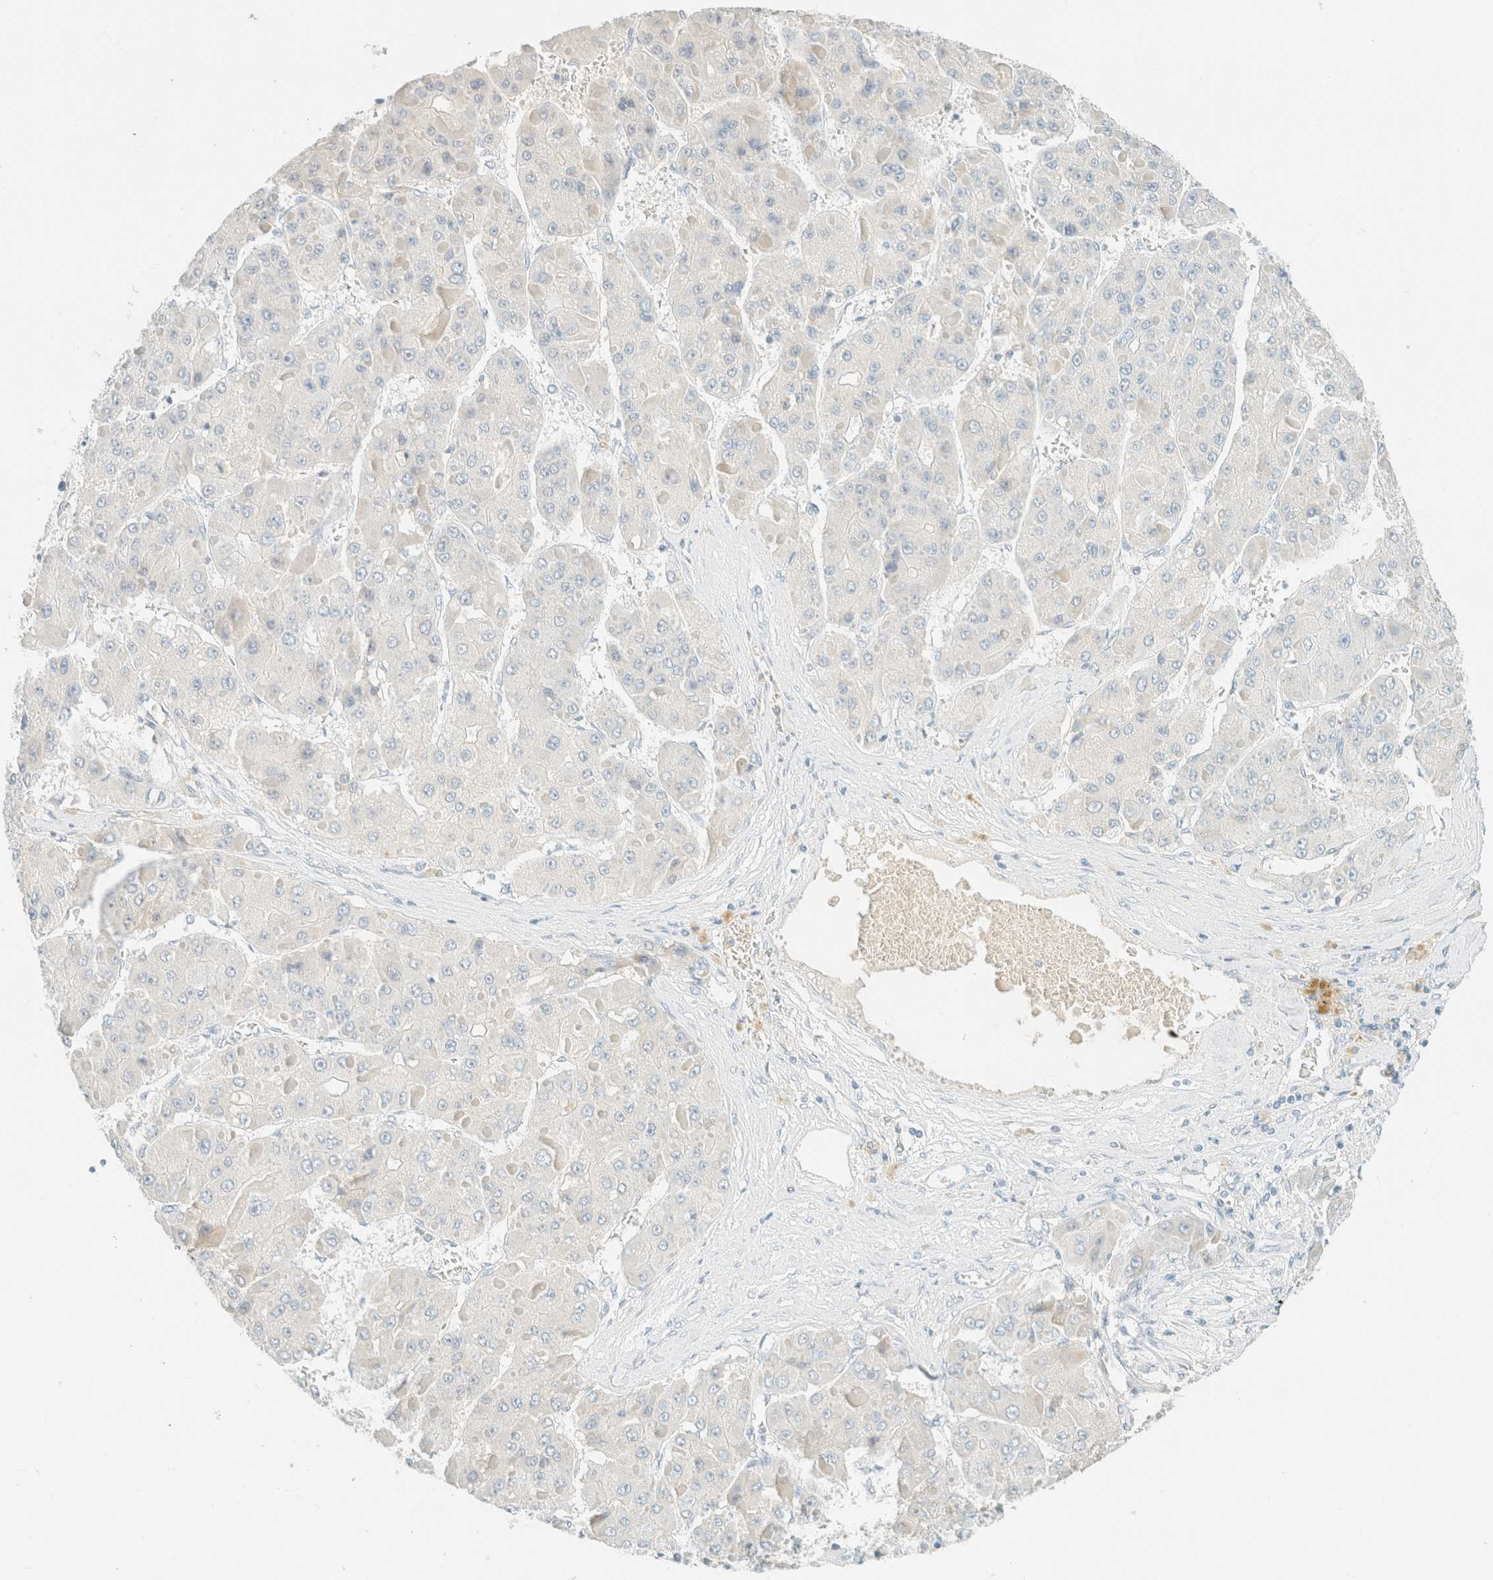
{"staining": {"intensity": "negative", "quantity": "none", "location": "none"}, "tissue": "liver cancer", "cell_type": "Tumor cells", "image_type": "cancer", "snomed": [{"axis": "morphology", "description": "Carcinoma, Hepatocellular, NOS"}, {"axis": "topography", "description": "Liver"}], "caption": "There is no significant staining in tumor cells of liver cancer.", "gene": "GPA33", "patient": {"sex": "female", "age": 73}}